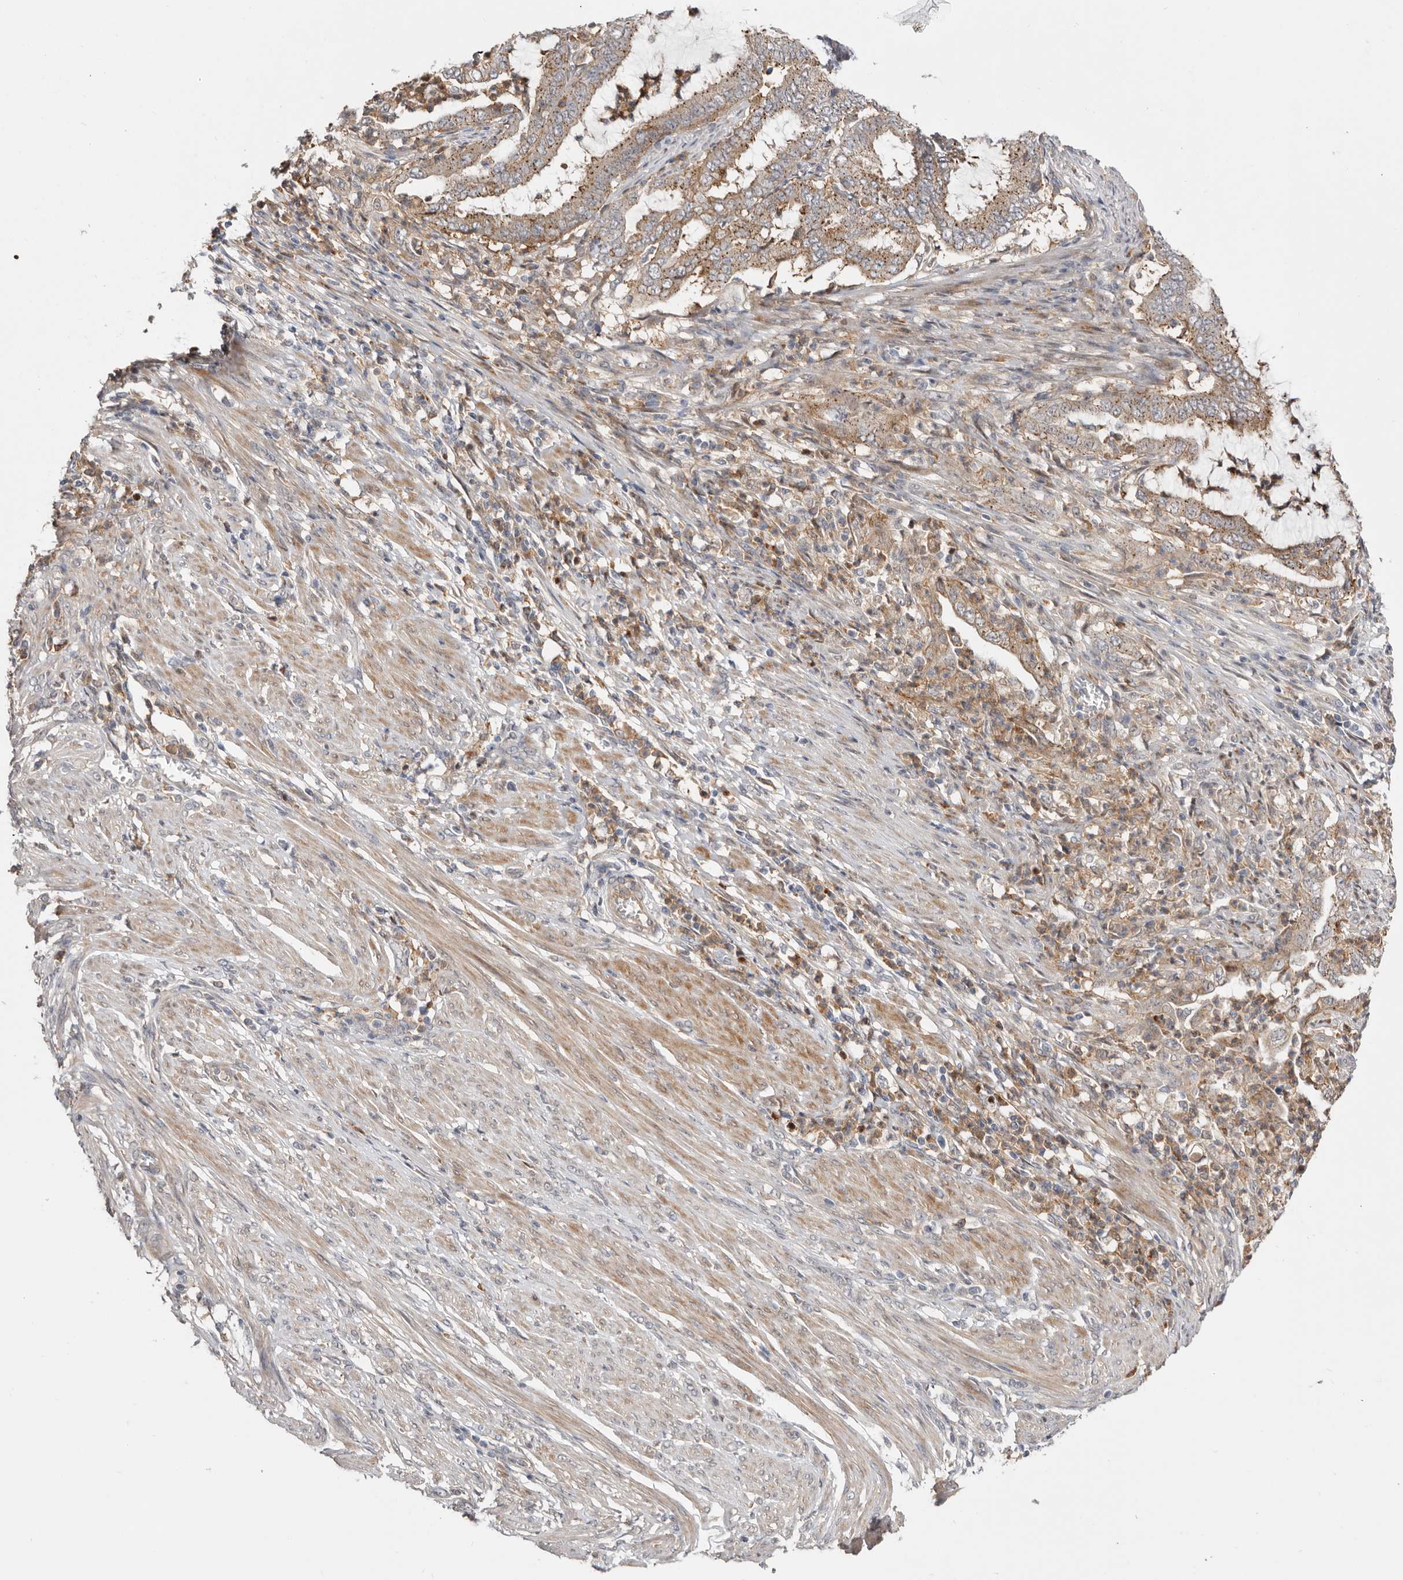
{"staining": {"intensity": "moderate", "quantity": ">75%", "location": "cytoplasmic/membranous"}, "tissue": "endometrial cancer", "cell_type": "Tumor cells", "image_type": "cancer", "snomed": [{"axis": "morphology", "description": "Adenocarcinoma, NOS"}, {"axis": "topography", "description": "Endometrium"}], "caption": "Immunohistochemistry (DAB (3,3'-diaminobenzidine)) staining of human endometrial cancer demonstrates moderate cytoplasmic/membranous protein staining in approximately >75% of tumor cells.", "gene": "MSRB2", "patient": {"sex": "female", "age": 51}}